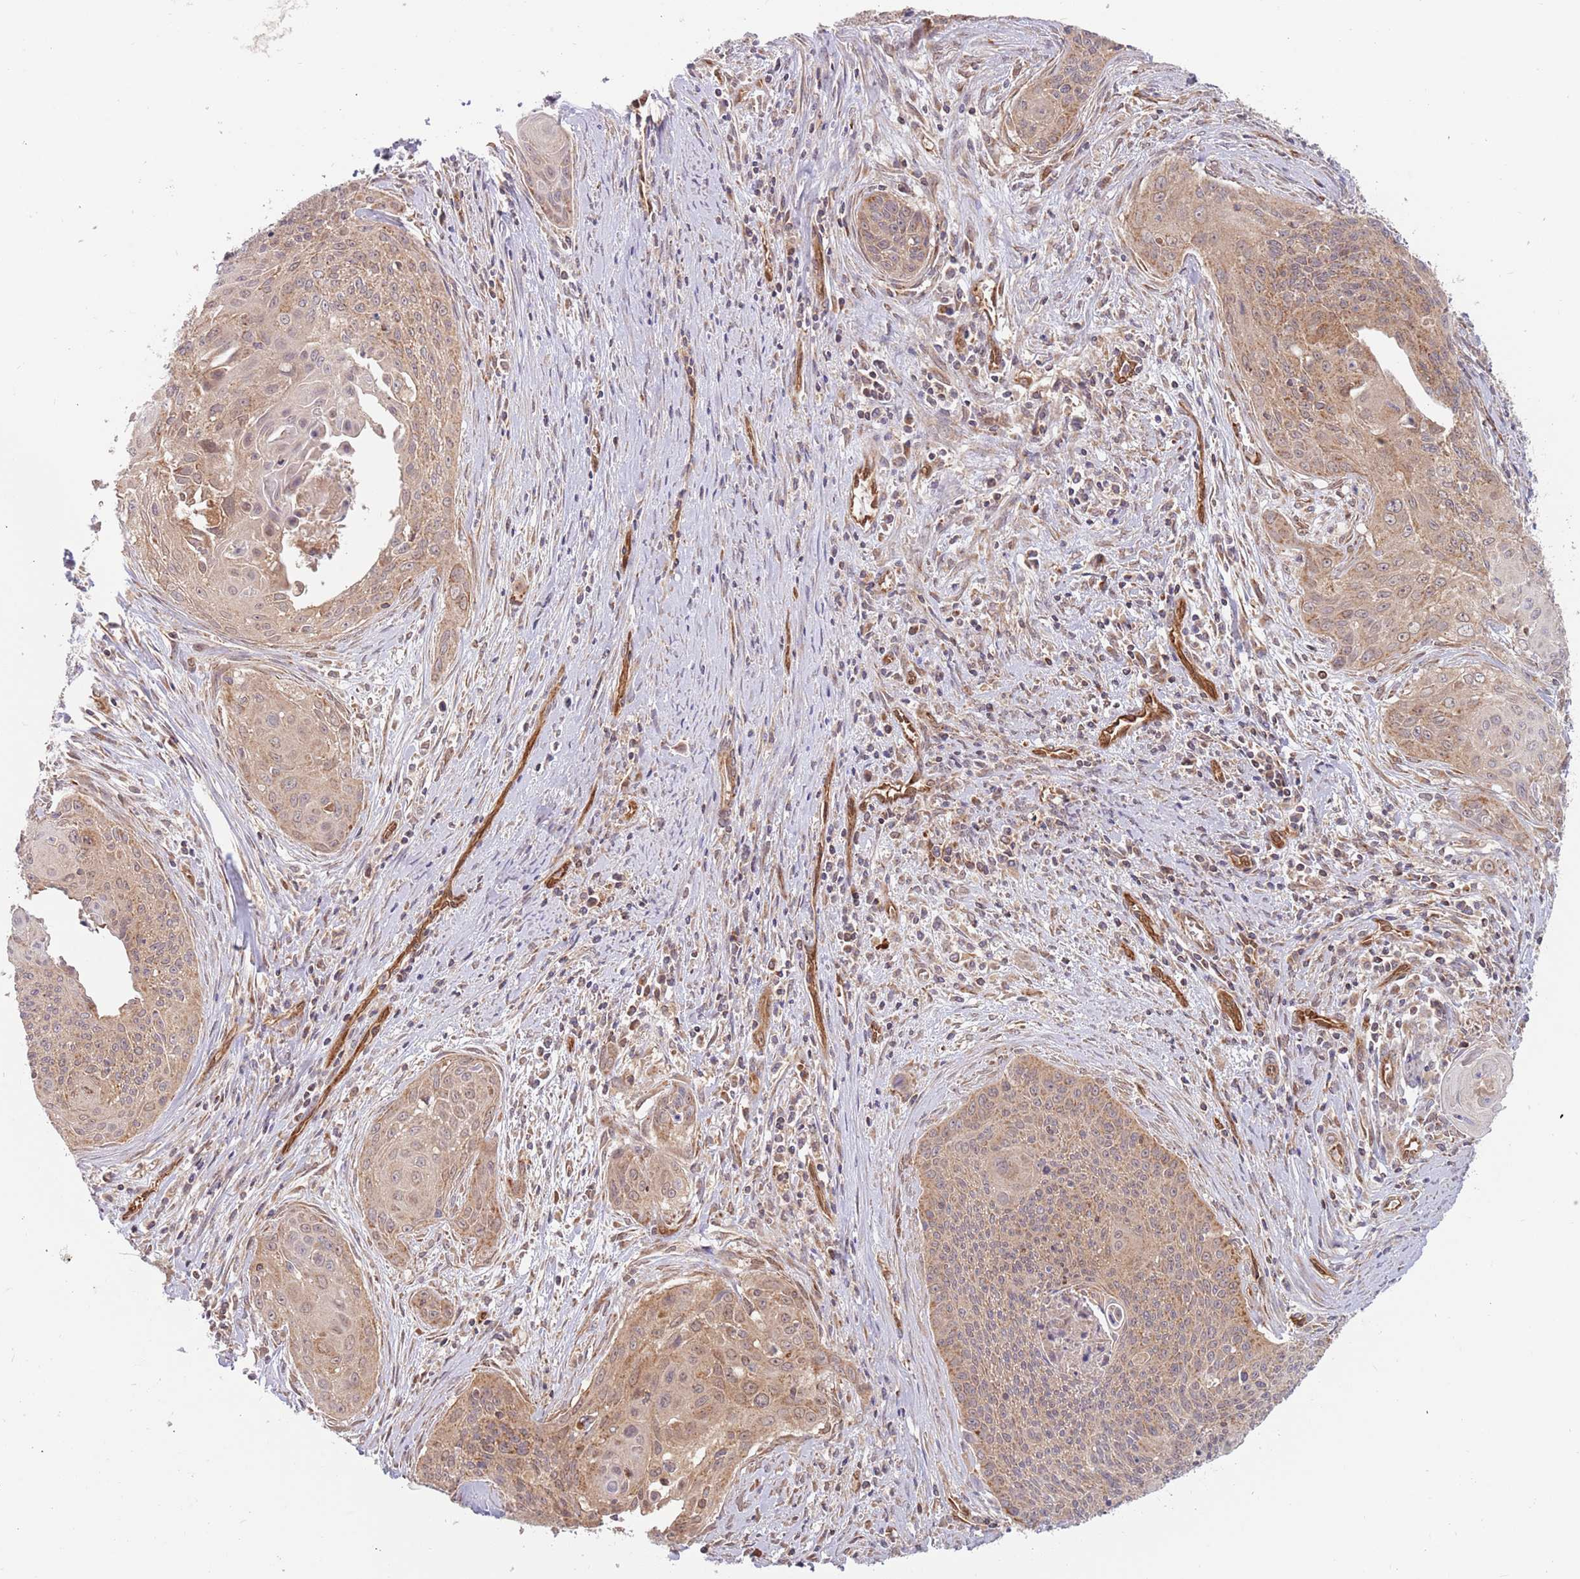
{"staining": {"intensity": "moderate", "quantity": "25%-75%", "location": "cytoplasmic/membranous"}, "tissue": "cervical cancer", "cell_type": "Tumor cells", "image_type": "cancer", "snomed": [{"axis": "morphology", "description": "Squamous cell carcinoma, NOS"}, {"axis": "topography", "description": "Cervix"}], "caption": "Human cervical squamous cell carcinoma stained with a protein marker reveals moderate staining in tumor cells.", "gene": "GUK1", "patient": {"sex": "female", "age": 55}}